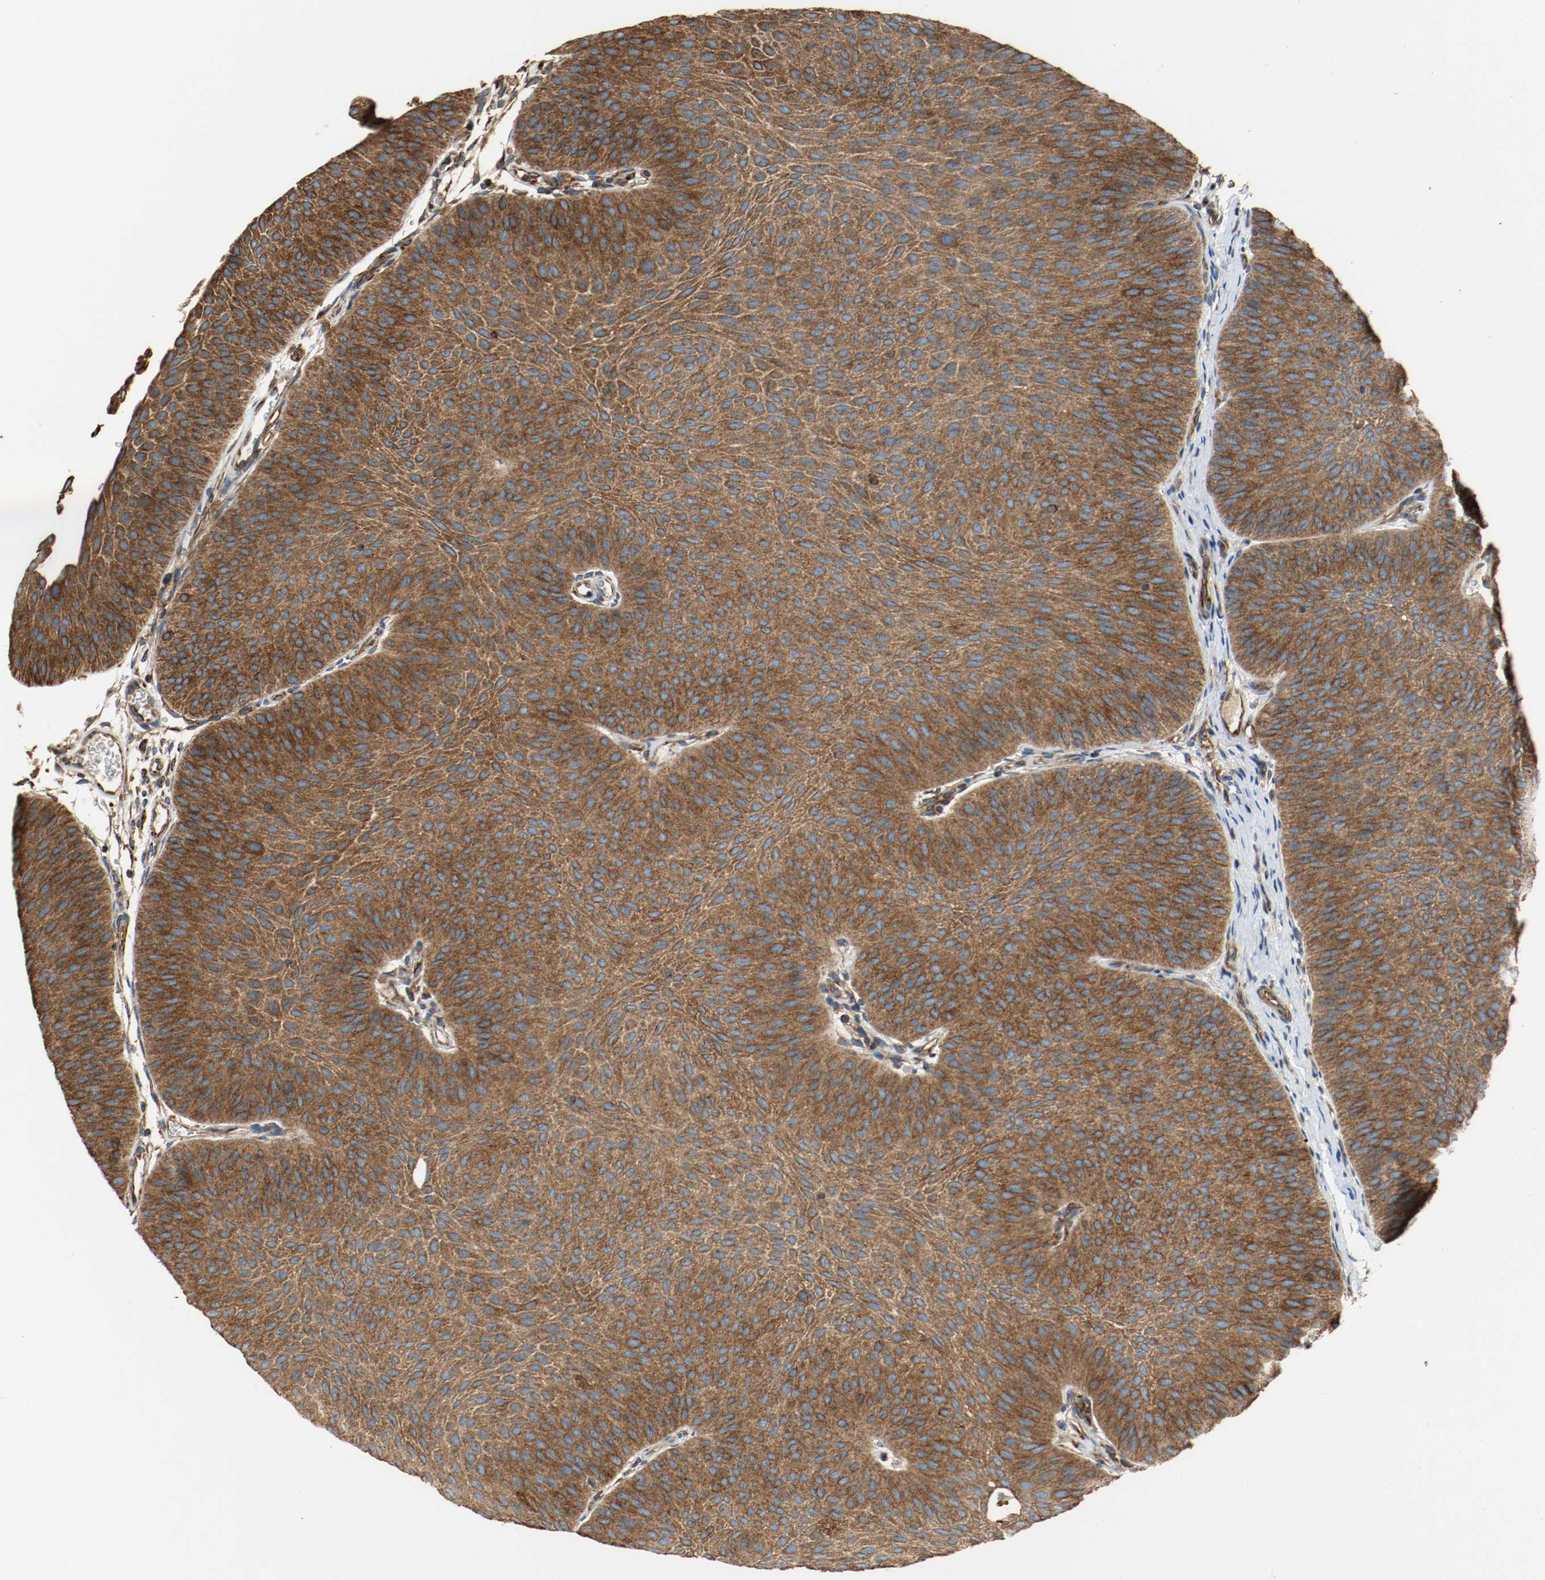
{"staining": {"intensity": "strong", "quantity": ">75%", "location": "cytoplasmic/membranous"}, "tissue": "urothelial cancer", "cell_type": "Tumor cells", "image_type": "cancer", "snomed": [{"axis": "morphology", "description": "Urothelial carcinoma, Low grade"}, {"axis": "topography", "description": "Urinary bladder"}], "caption": "IHC (DAB (3,3'-diaminobenzidine)) staining of urothelial cancer demonstrates strong cytoplasmic/membranous protein expression in approximately >75% of tumor cells. (IHC, brightfield microscopy, high magnification).", "gene": "TUBA3D", "patient": {"sex": "female", "age": 60}}